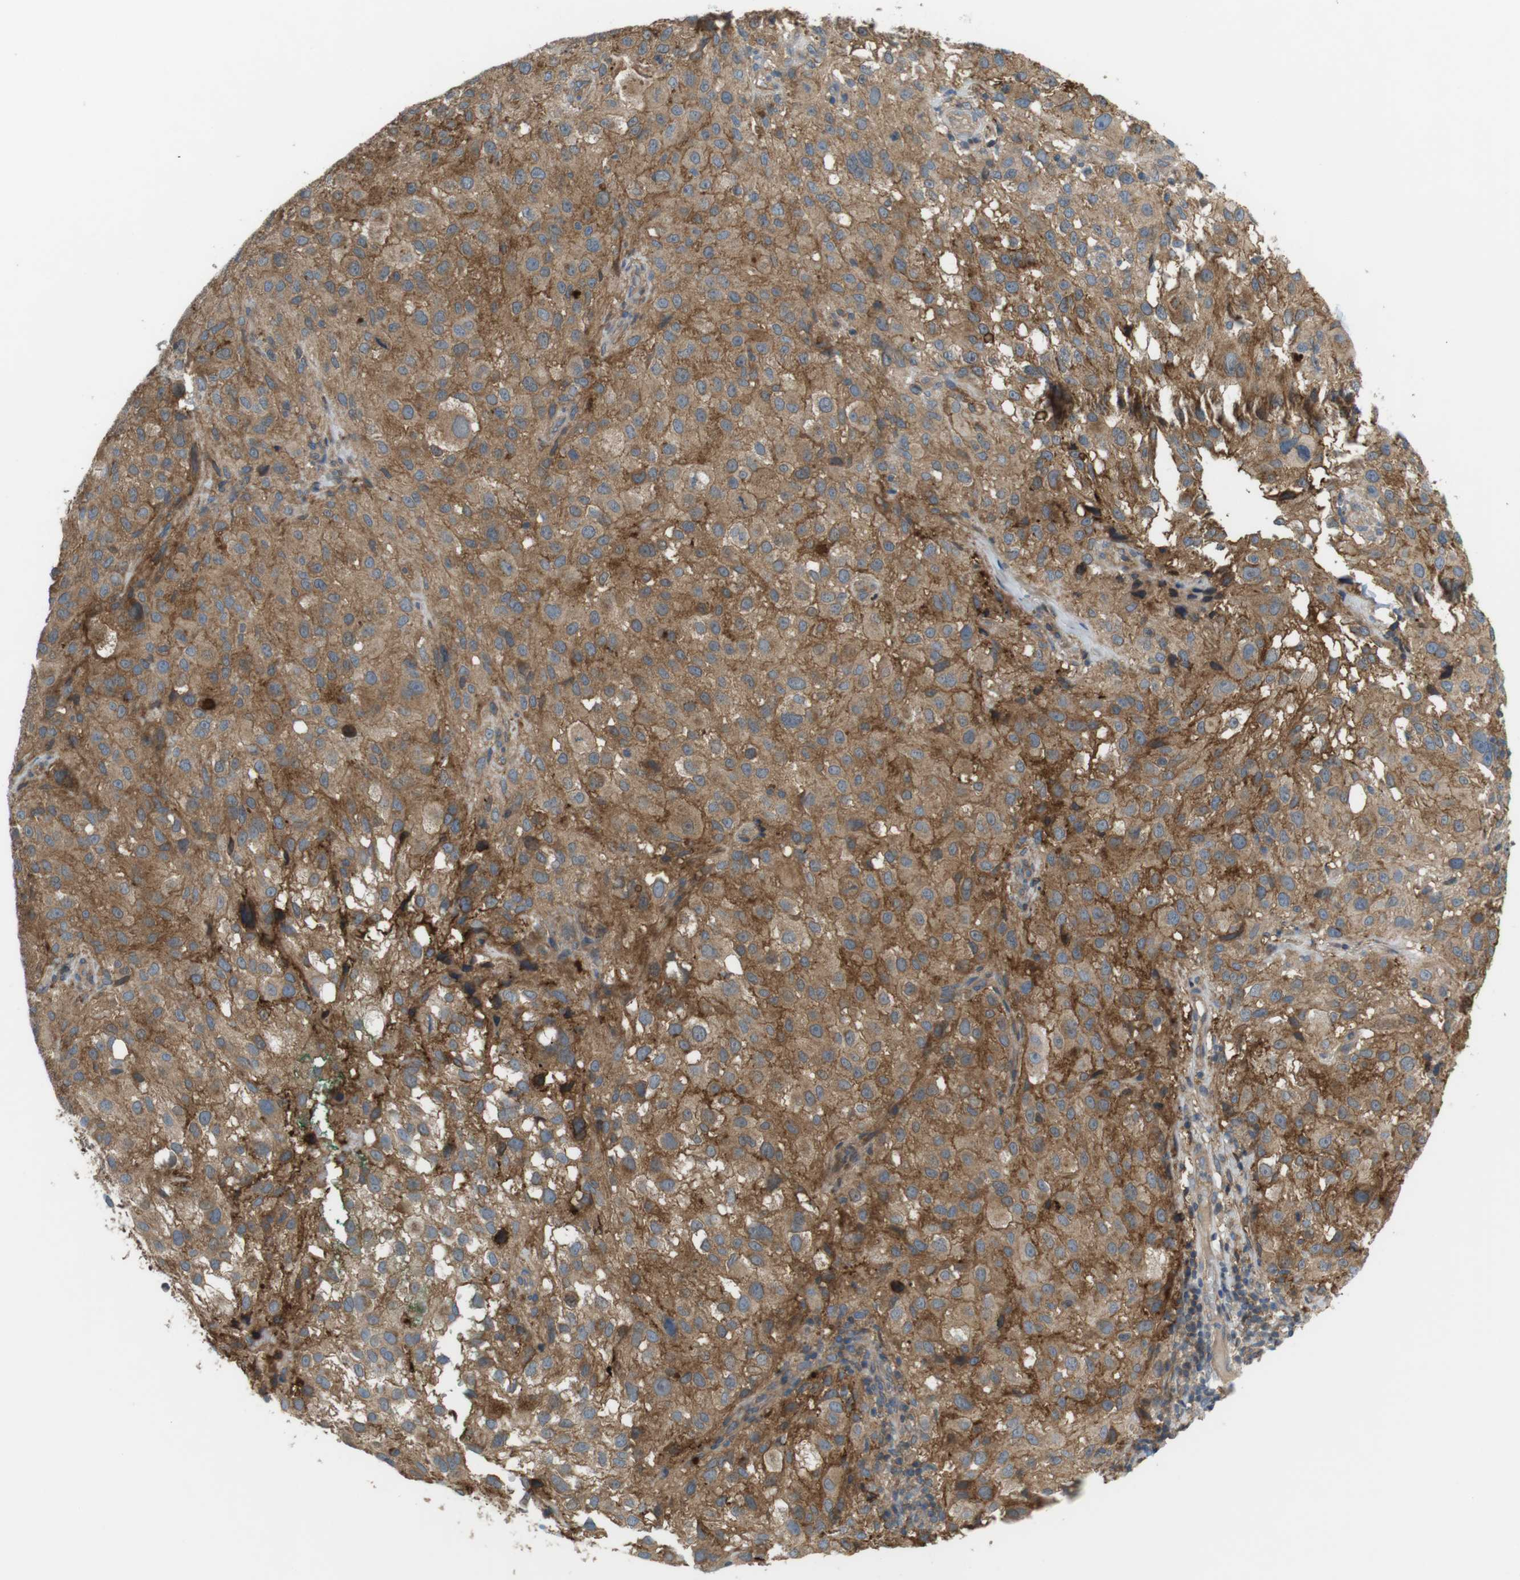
{"staining": {"intensity": "moderate", "quantity": ">75%", "location": "cytoplasmic/membranous"}, "tissue": "melanoma", "cell_type": "Tumor cells", "image_type": "cancer", "snomed": [{"axis": "morphology", "description": "Necrosis, NOS"}, {"axis": "morphology", "description": "Malignant melanoma, NOS"}, {"axis": "topography", "description": "Skin"}], "caption": "Immunohistochemical staining of human malignant melanoma demonstrates medium levels of moderate cytoplasmic/membranous expression in about >75% of tumor cells.", "gene": "DDAH2", "patient": {"sex": "female", "age": 87}}